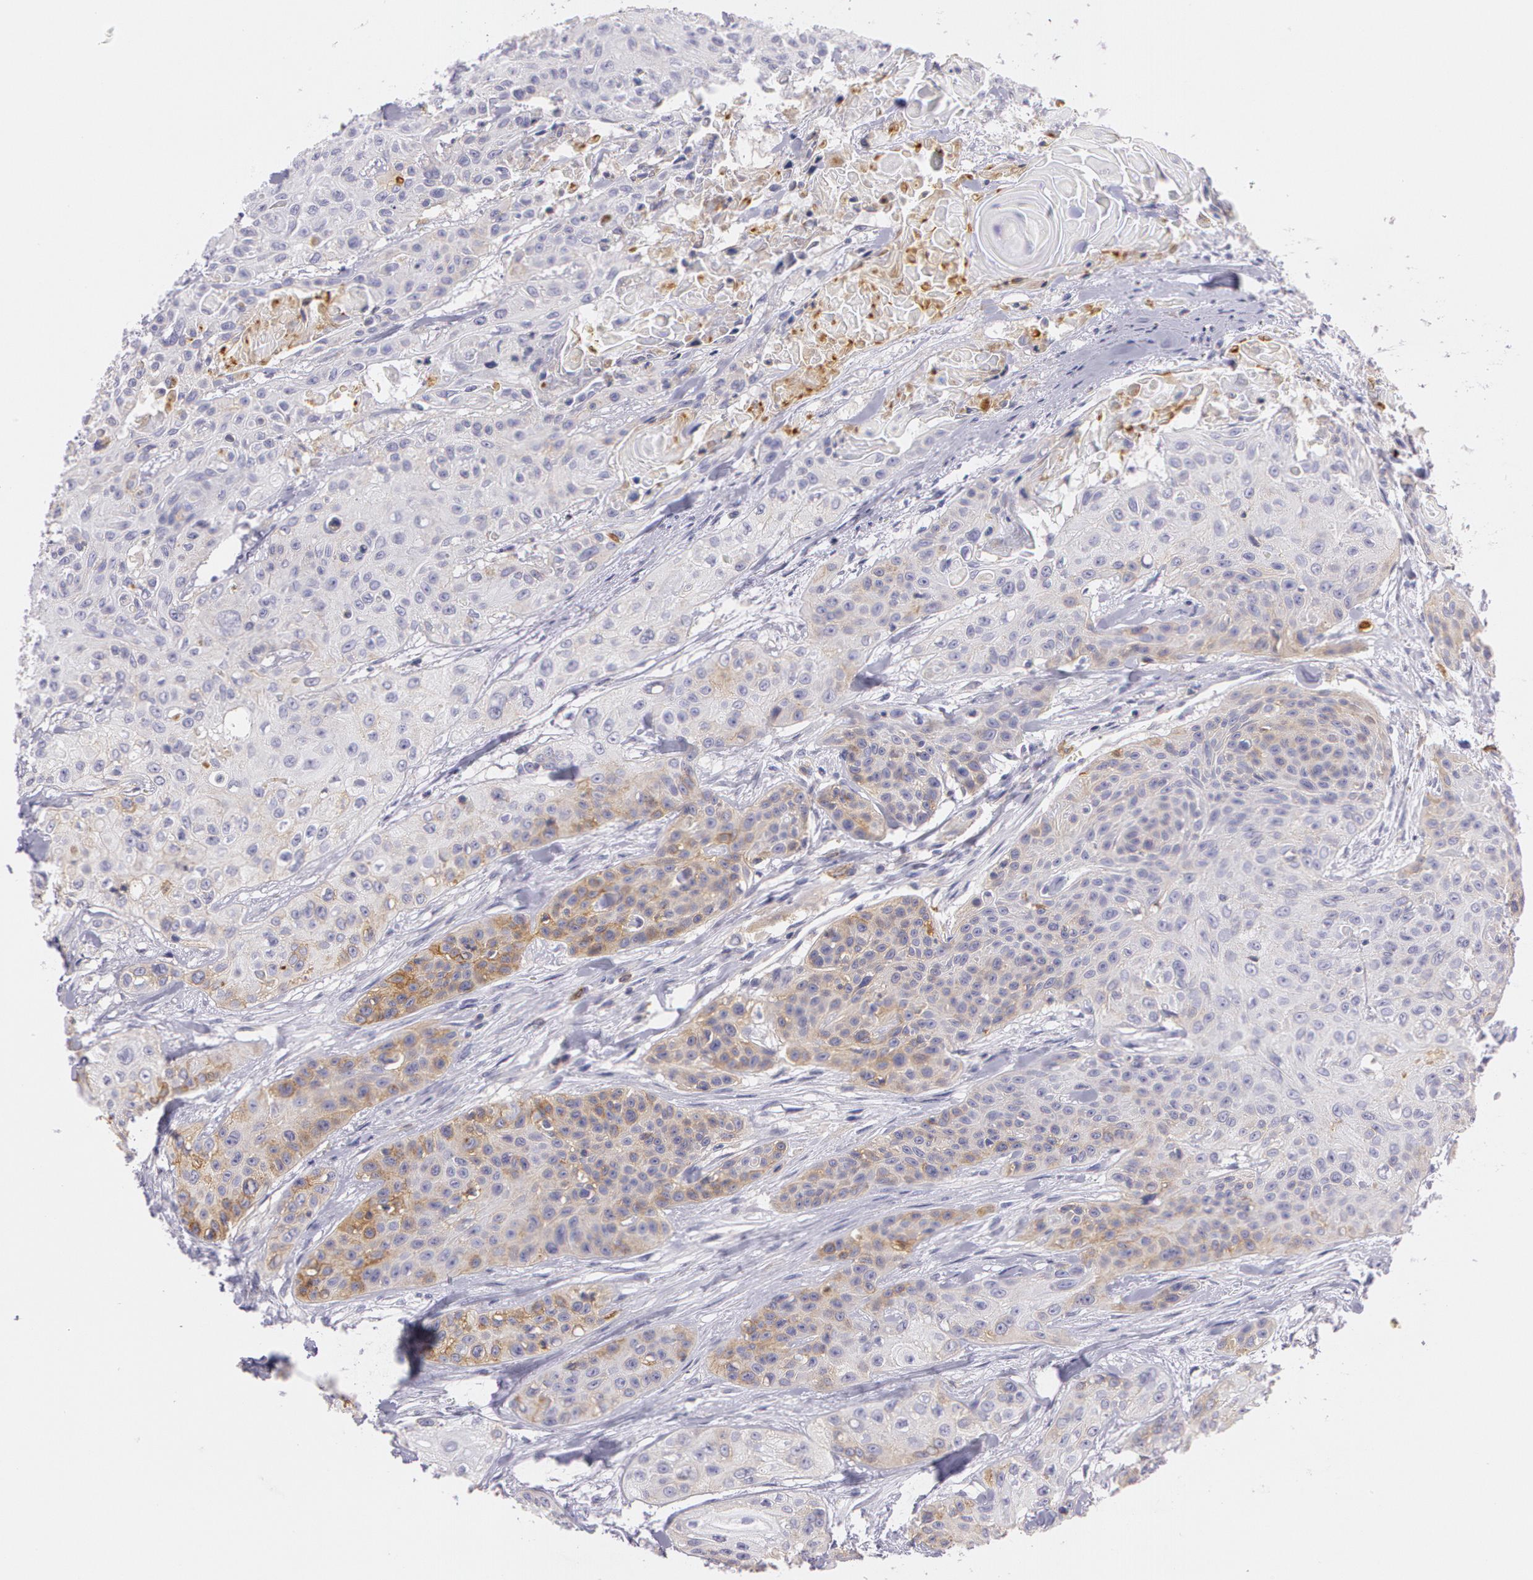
{"staining": {"intensity": "weak", "quantity": "25%-75%", "location": "cytoplasmic/membranous"}, "tissue": "head and neck cancer", "cell_type": "Tumor cells", "image_type": "cancer", "snomed": [{"axis": "morphology", "description": "Squamous cell carcinoma, NOS"}, {"axis": "morphology", "description": "Squamous cell carcinoma, metastatic, NOS"}, {"axis": "topography", "description": "Lymph node"}, {"axis": "topography", "description": "Salivary gland"}, {"axis": "topography", "description": "Head-Neck"}], "caption": "Immunohistochemistry of human metastatic squamous cell carcinoma (head and neck) reveals low levels of weak cytoplasmic/membranous expression in approximately 25%-75% of tumor cells.", "gene": "LY75", "patient": {"sex": "female", "age": 74}}